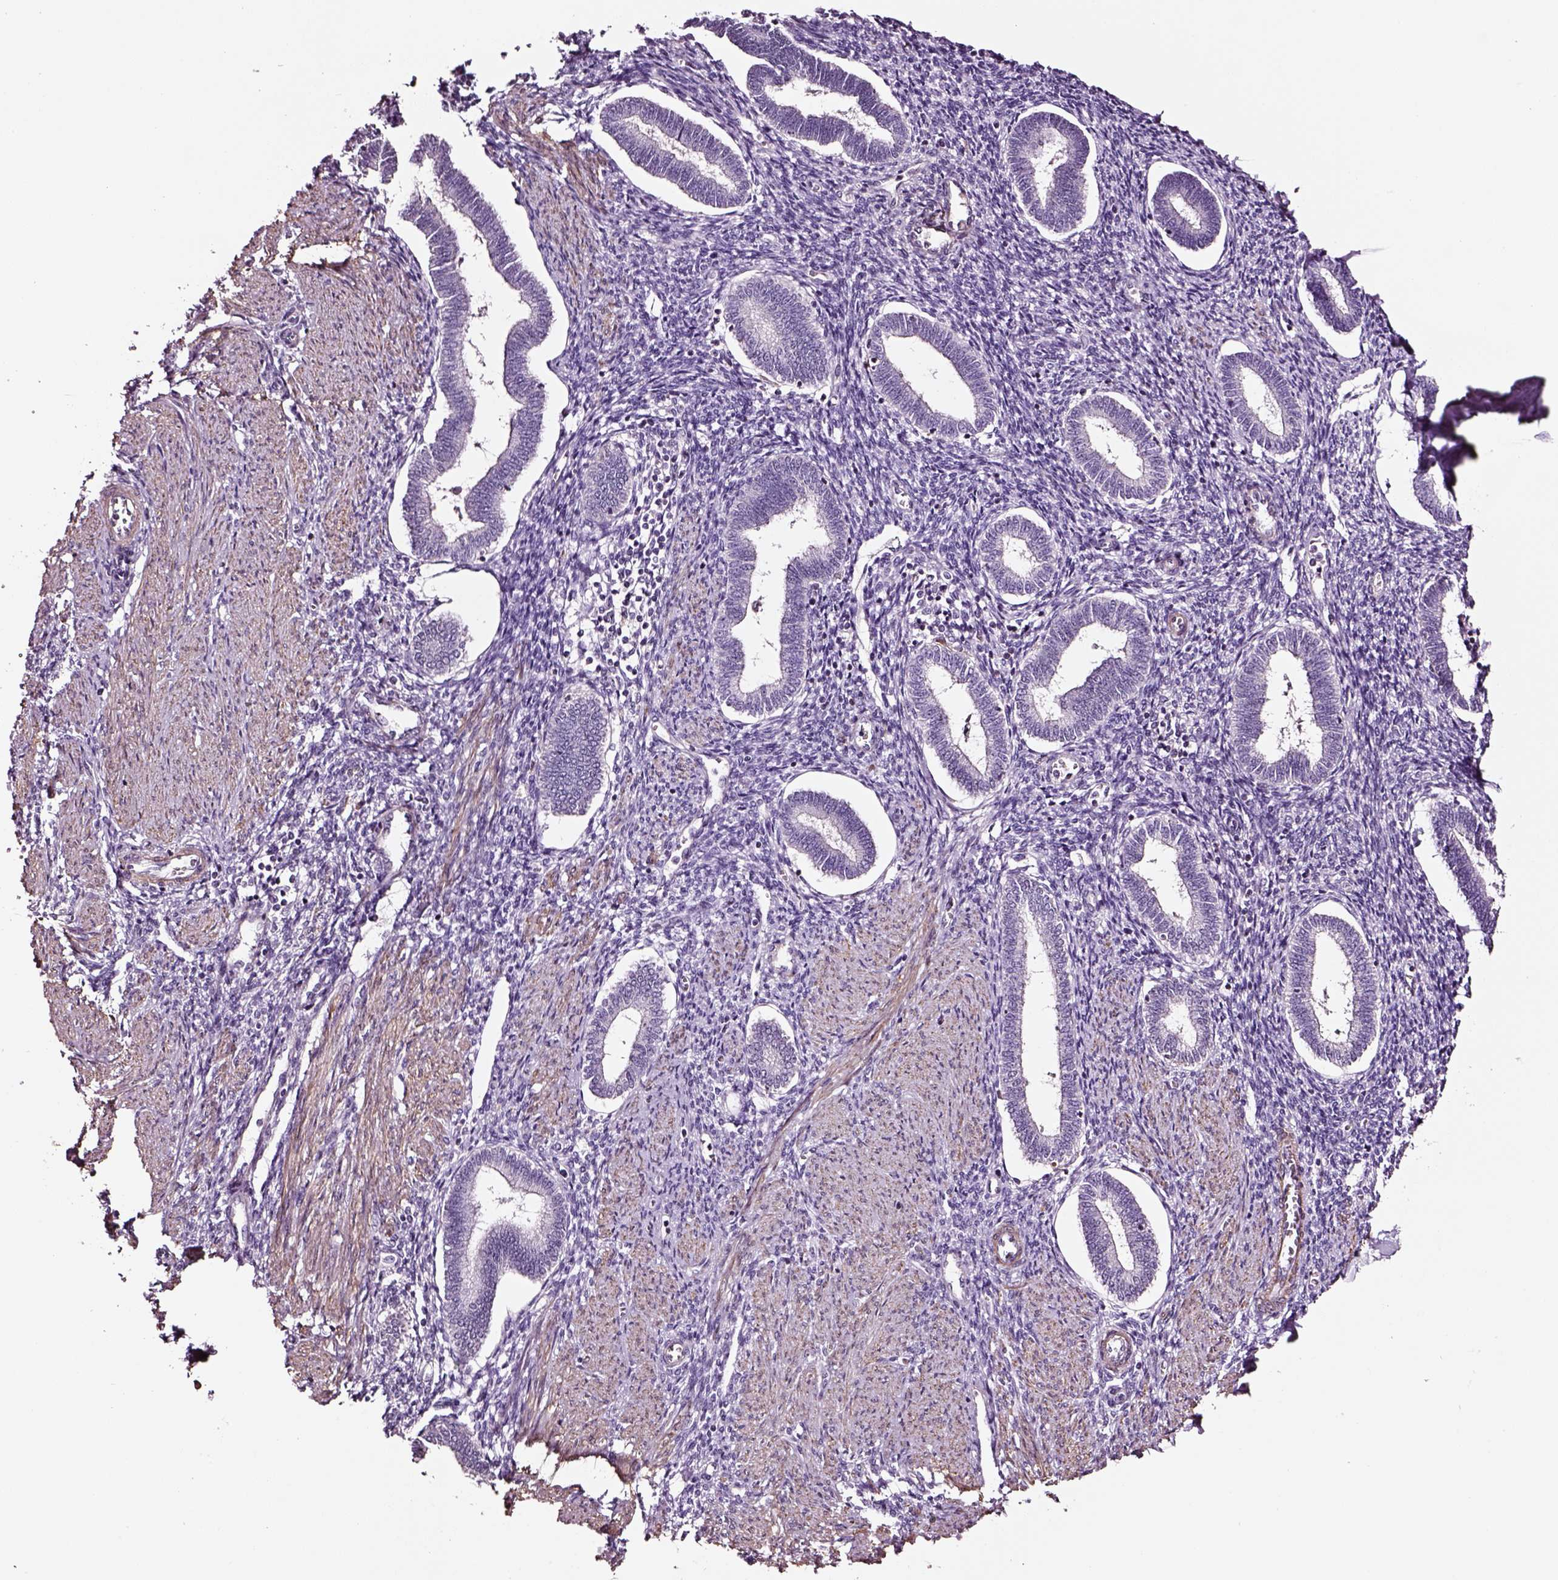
{"staining": {"intensity": "negative", "quantity": "none", "location": "none"}, "tissue": "endometrium", "cell_type": "Cells in endometrial stroma", "image_type": "normal", "snomed": [{"axis": "morphology", "description": "Normal tissue, NOS"}, {"axis": "topography", "description": "Endometrium"}], "caption": "Cells in endometrial stroma show no significant protein staining in normal endometrium. (Stains: DAB IHC with hematoxylin counter stain, Microscopy: brightfield microscopy at high magnification).", "gene": "SOX10", "patient": {"sex": "female", "age": 42}}